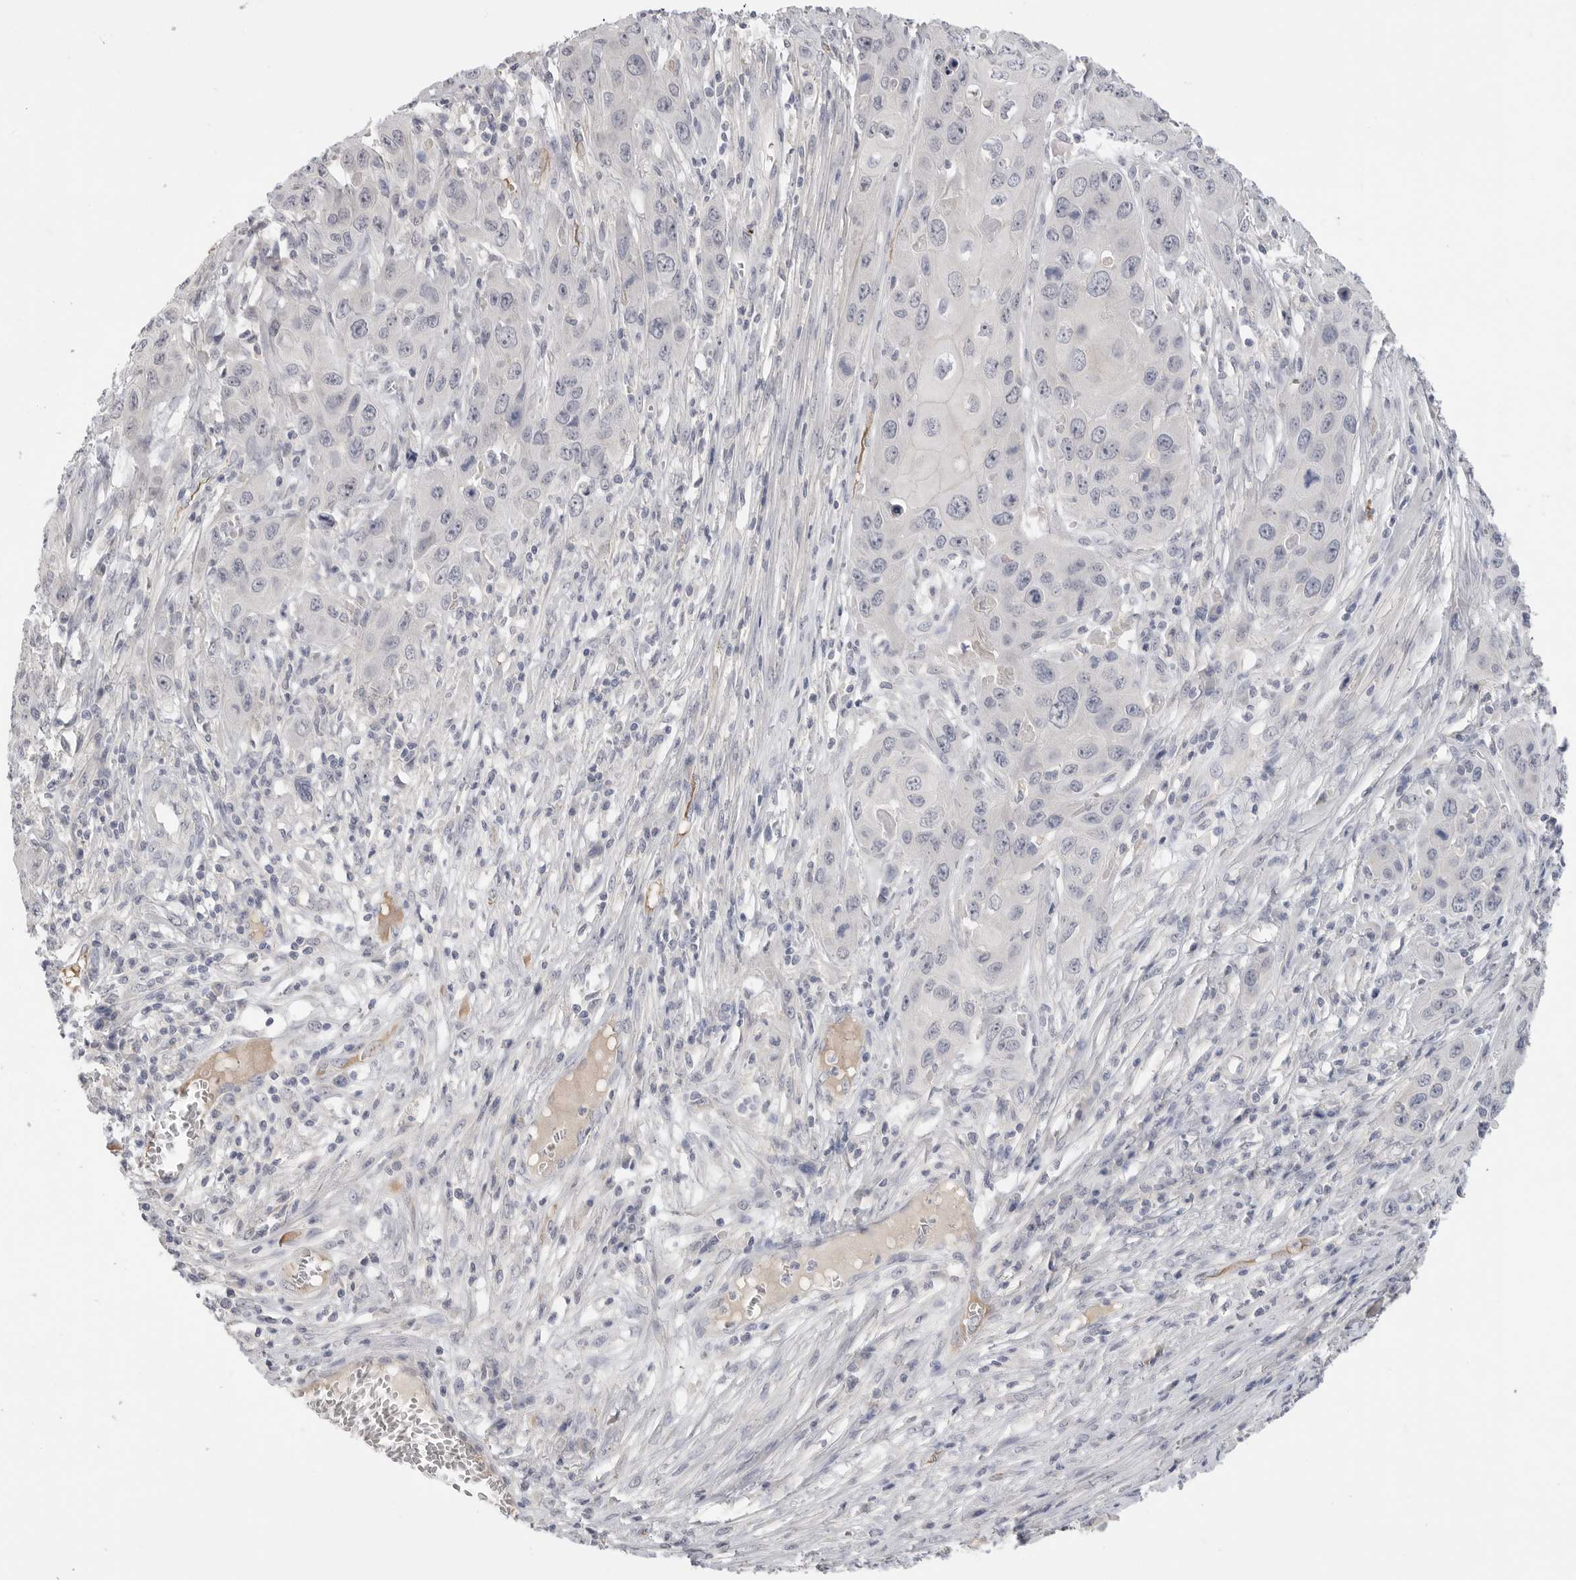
{"staining": {"intensity": "negative", "quantity": "none", "location": "none"}, "tissue": "skin cancer", "cell_type": "Tumor cells", "image_type": "cancer", "snomed": [{"axis": "morphology", "description": "Squamous cell carcinoma, NOS"}, {"axis": "topography", "description": "Skin"}], "caption": "This is an immunohistochemistry (IHC) micrograph of squamous cell carcinoma (skin). There is no staining in tumor cells.", "gene": "FBN2", "patient": {"sex": "male", "age": 55}}